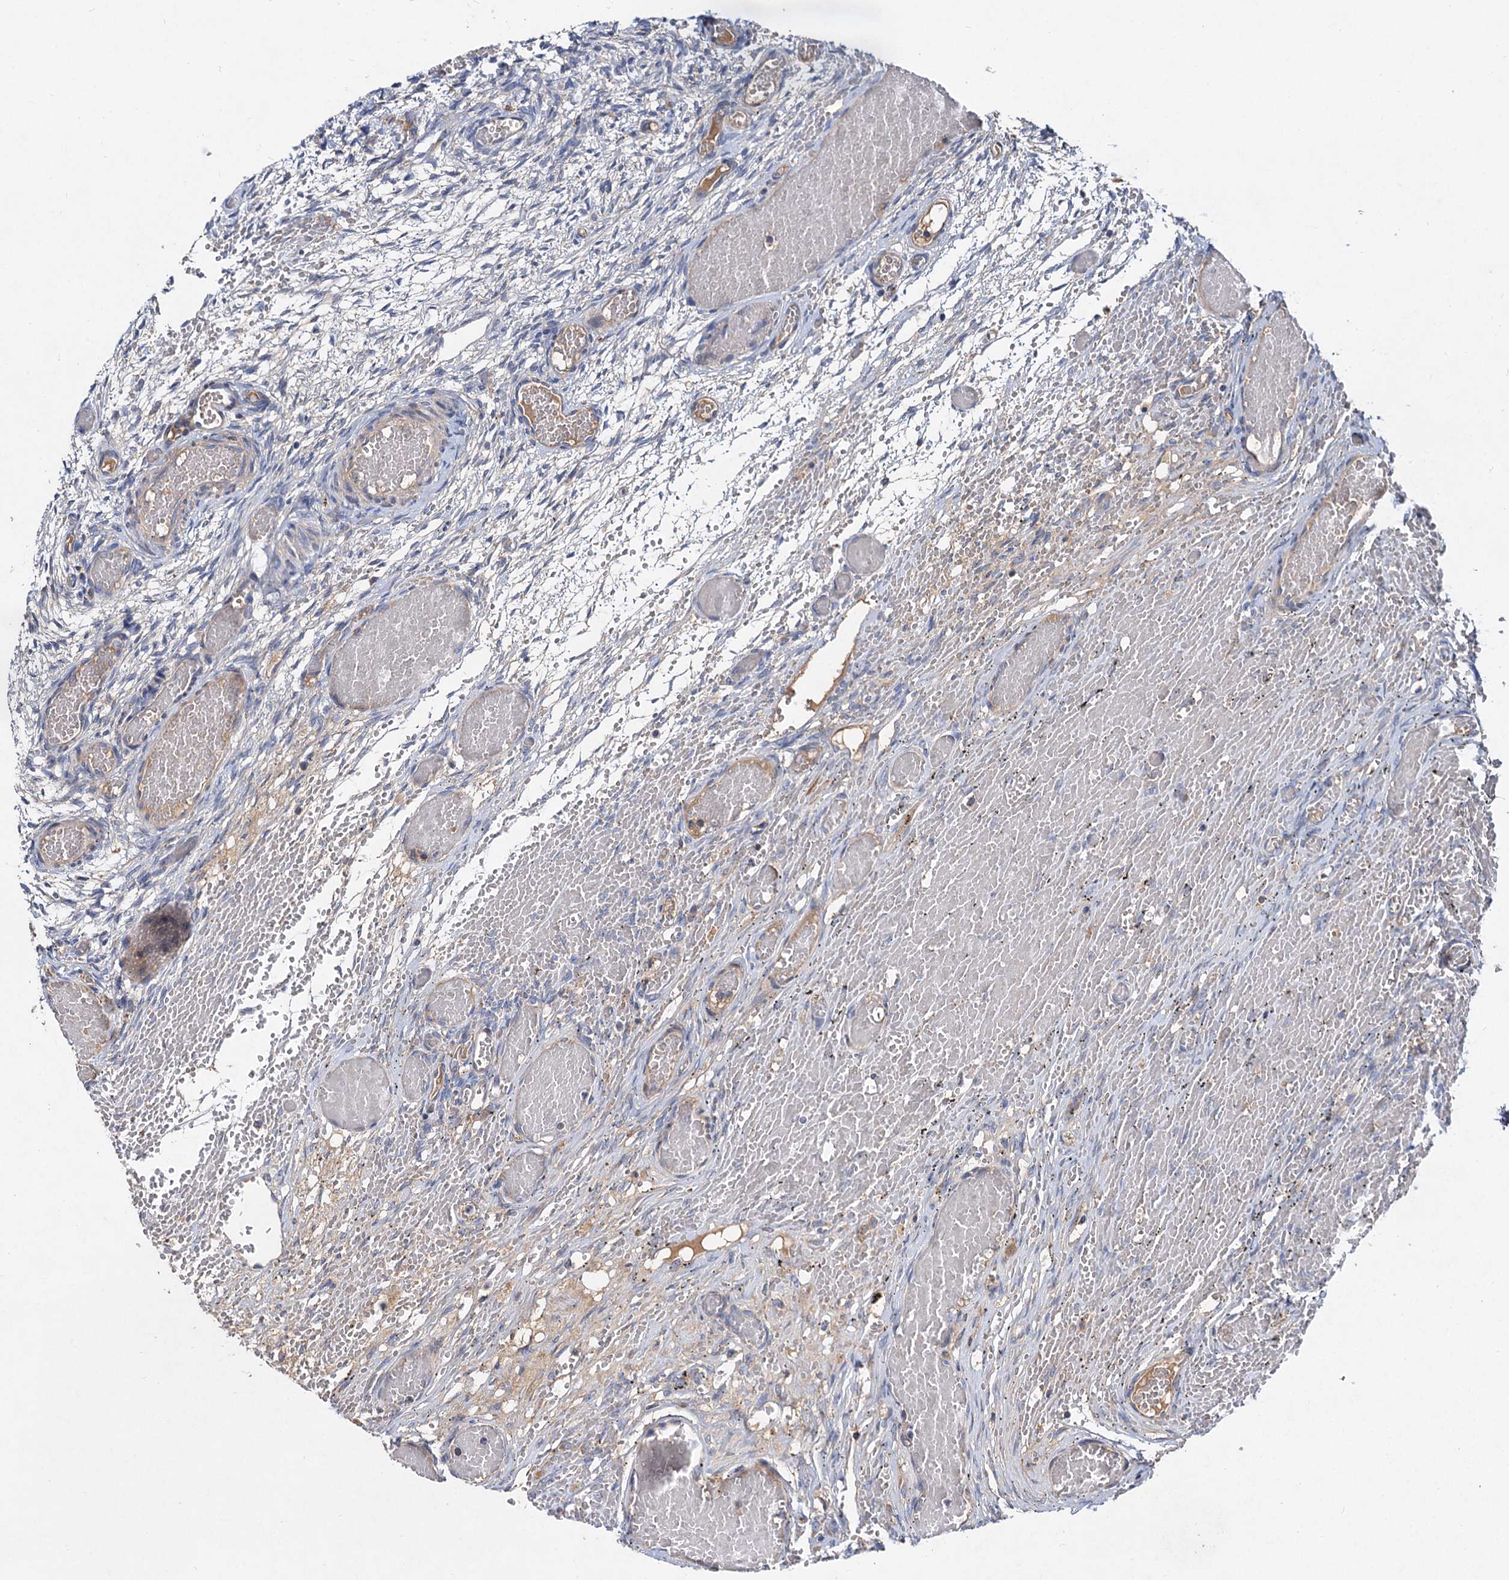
{"staining": {"intensity": "negative", "quantity": "none", "location": "none"}, "tissue": "ovary", "cell_type": "Ovarian stroma cells", "image_type": "normal", "snomed": [{"axis": "morphology", "description": "Adenocarcinoma, NOS"}, {"axis": "topography", "description": "Endometrium"}], "caption": "Micrograph shows no significant protein expression in ovarian stroma cells of benign ovary.", "gene": "ALKBH7", "patient": {"sex": "female", "age": 32}}